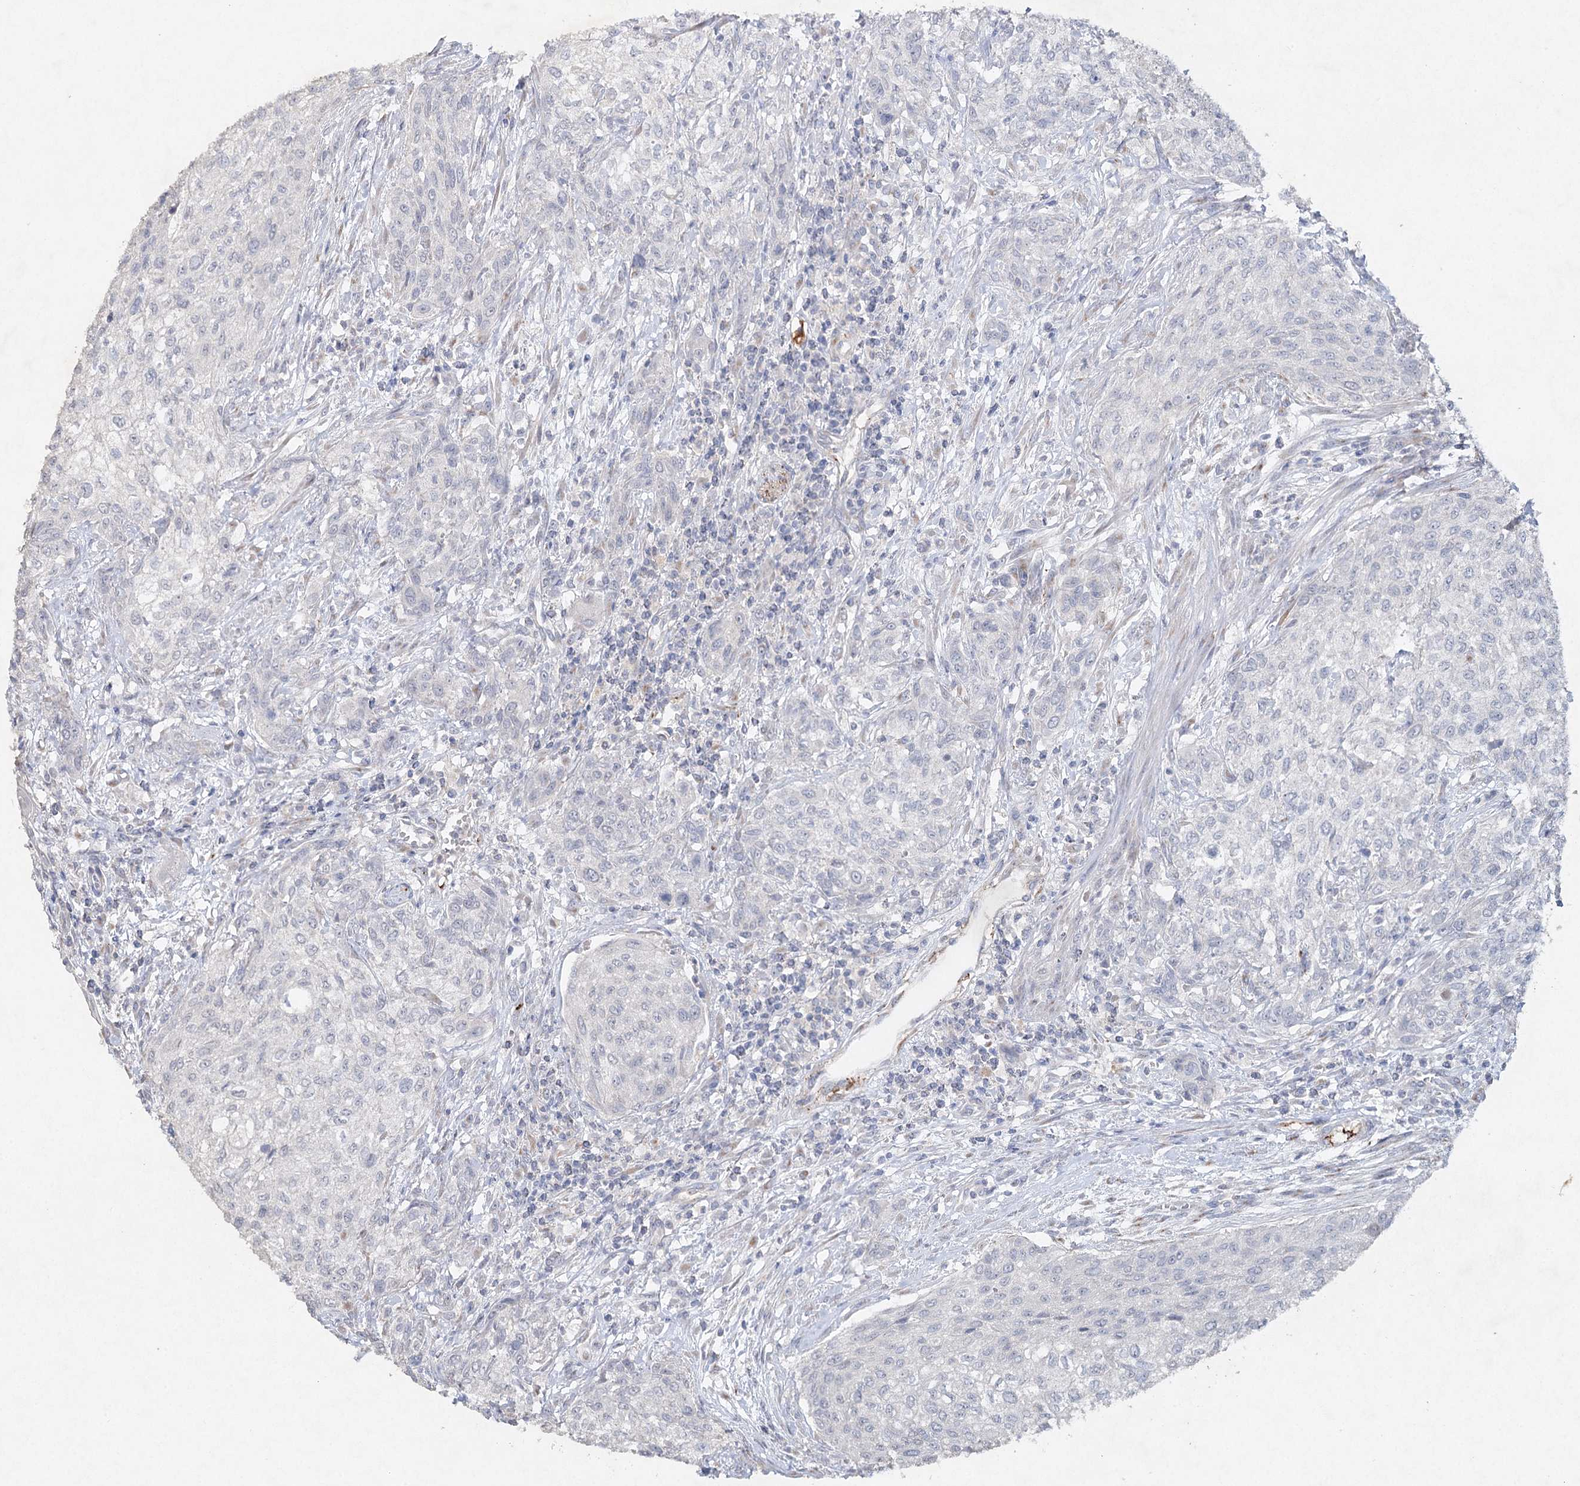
{"staining": {"intensity": "negative", "quantity": "none", "location": "none"}, "tissue": "urothelial cancer", "cell_type": "Tumor cells", "image_type": "cancer", "snomed": [{"axis": "morphology", "description": "Normal tissue, NOS"}, {"axis": "morphology", "description": "Urothelial carcinoma, NOS"}, {"axis": "topography", "description": "Urinary bladder"}, {"axis": "topography", "description": "Peripheral nerve tissue"}], "caption": "Human transitional cell carcinoma stained for a protein using immunohistochemistry (IHC) exhibits no positivity in tumor cells.", "gene": "RFX6", "patient": {"sex": "male", "age": 35}}